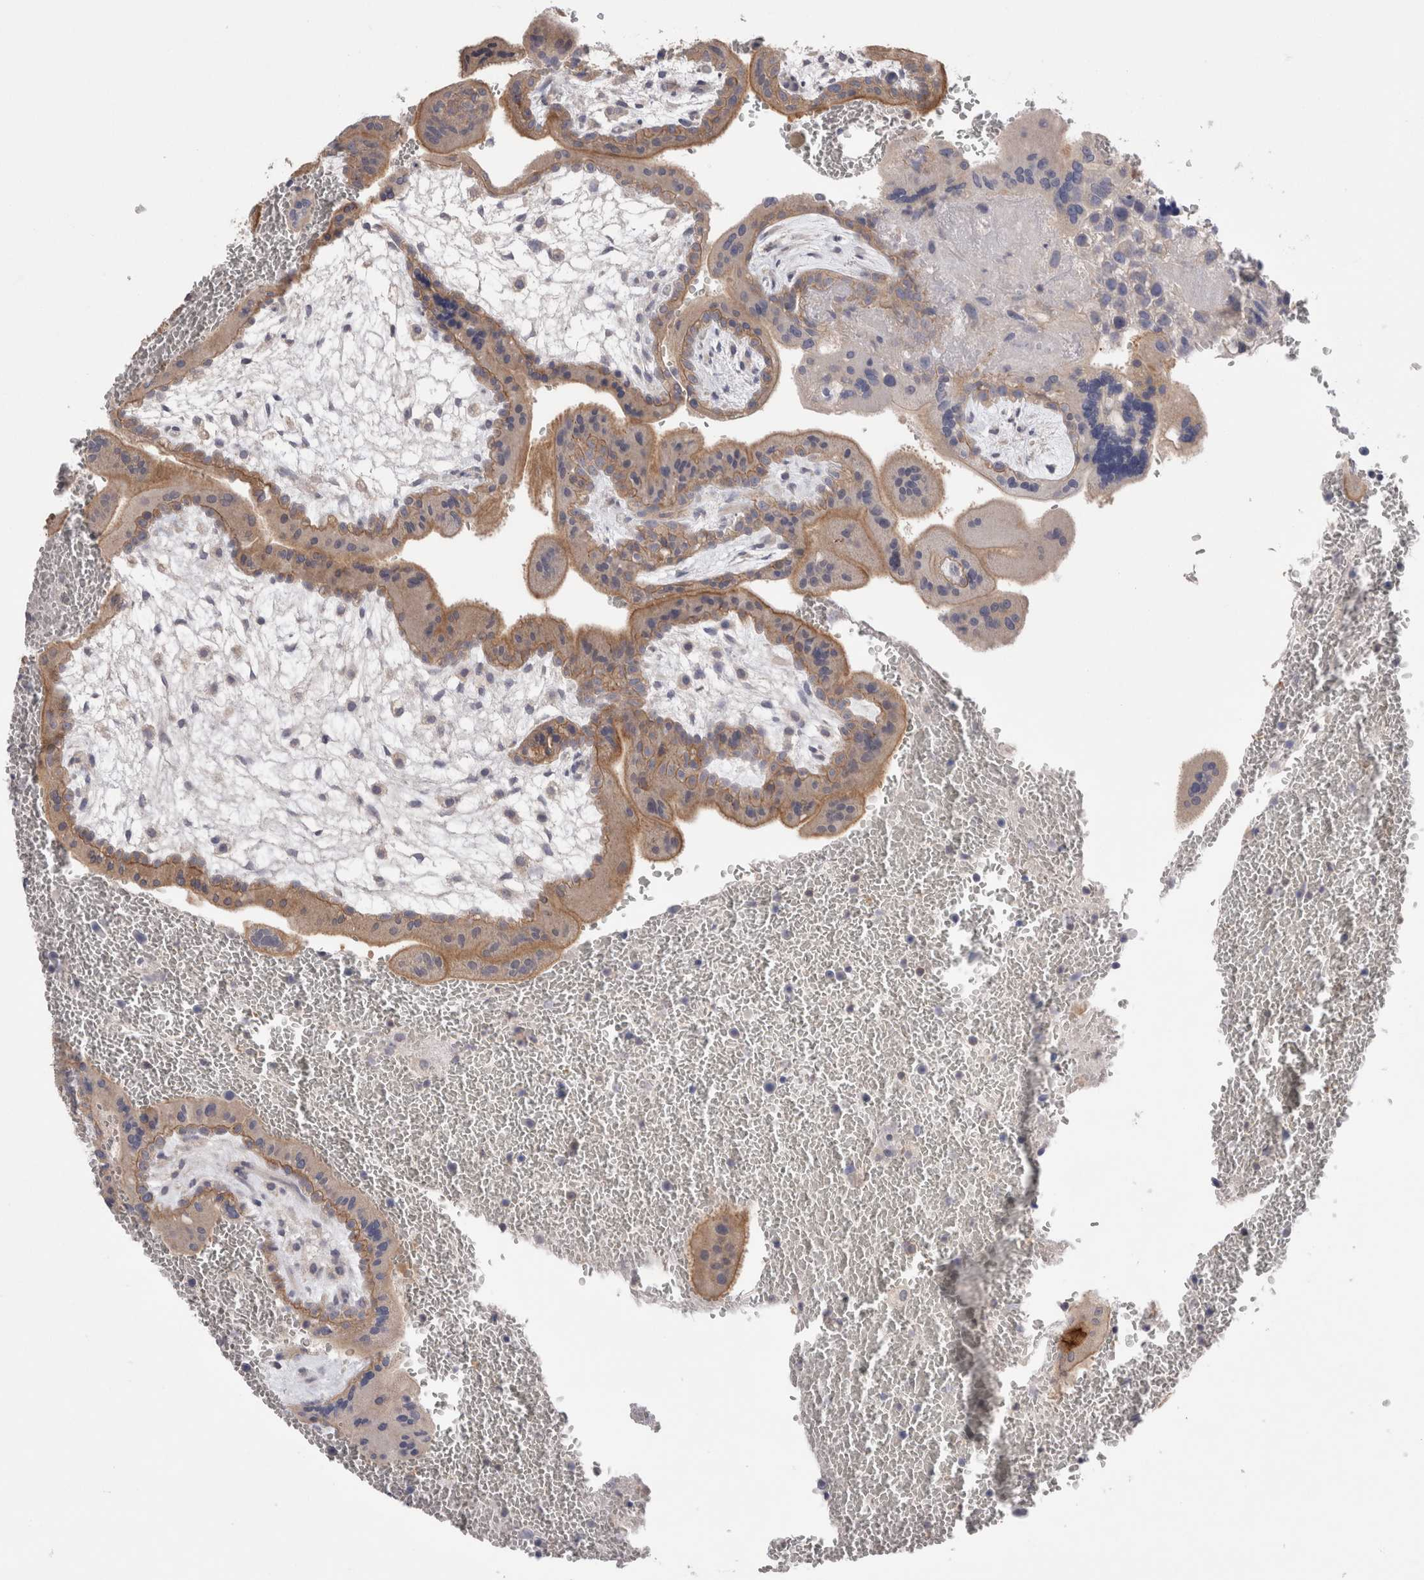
{"staining": {"intensity": "moderate", "quantity": ">75%", "location": "cytoplasmic/membranous"}, "tissue": "placenta", "cell_type": "Trophoblastic cells", "image_type": "normal", "snomed": [{"axis": "morphology", "description": "Normal tissue, NOS"}, {"axis": "topography", "description": "Placenta"}], "caption": "Protein expression analysis of benign human placenta reveals moderate cytoplasmic/membranous expression in about >75% of trophoblastic cells.", "gene": "OTOR", "patient": {"sex": "female", "age": 35}}